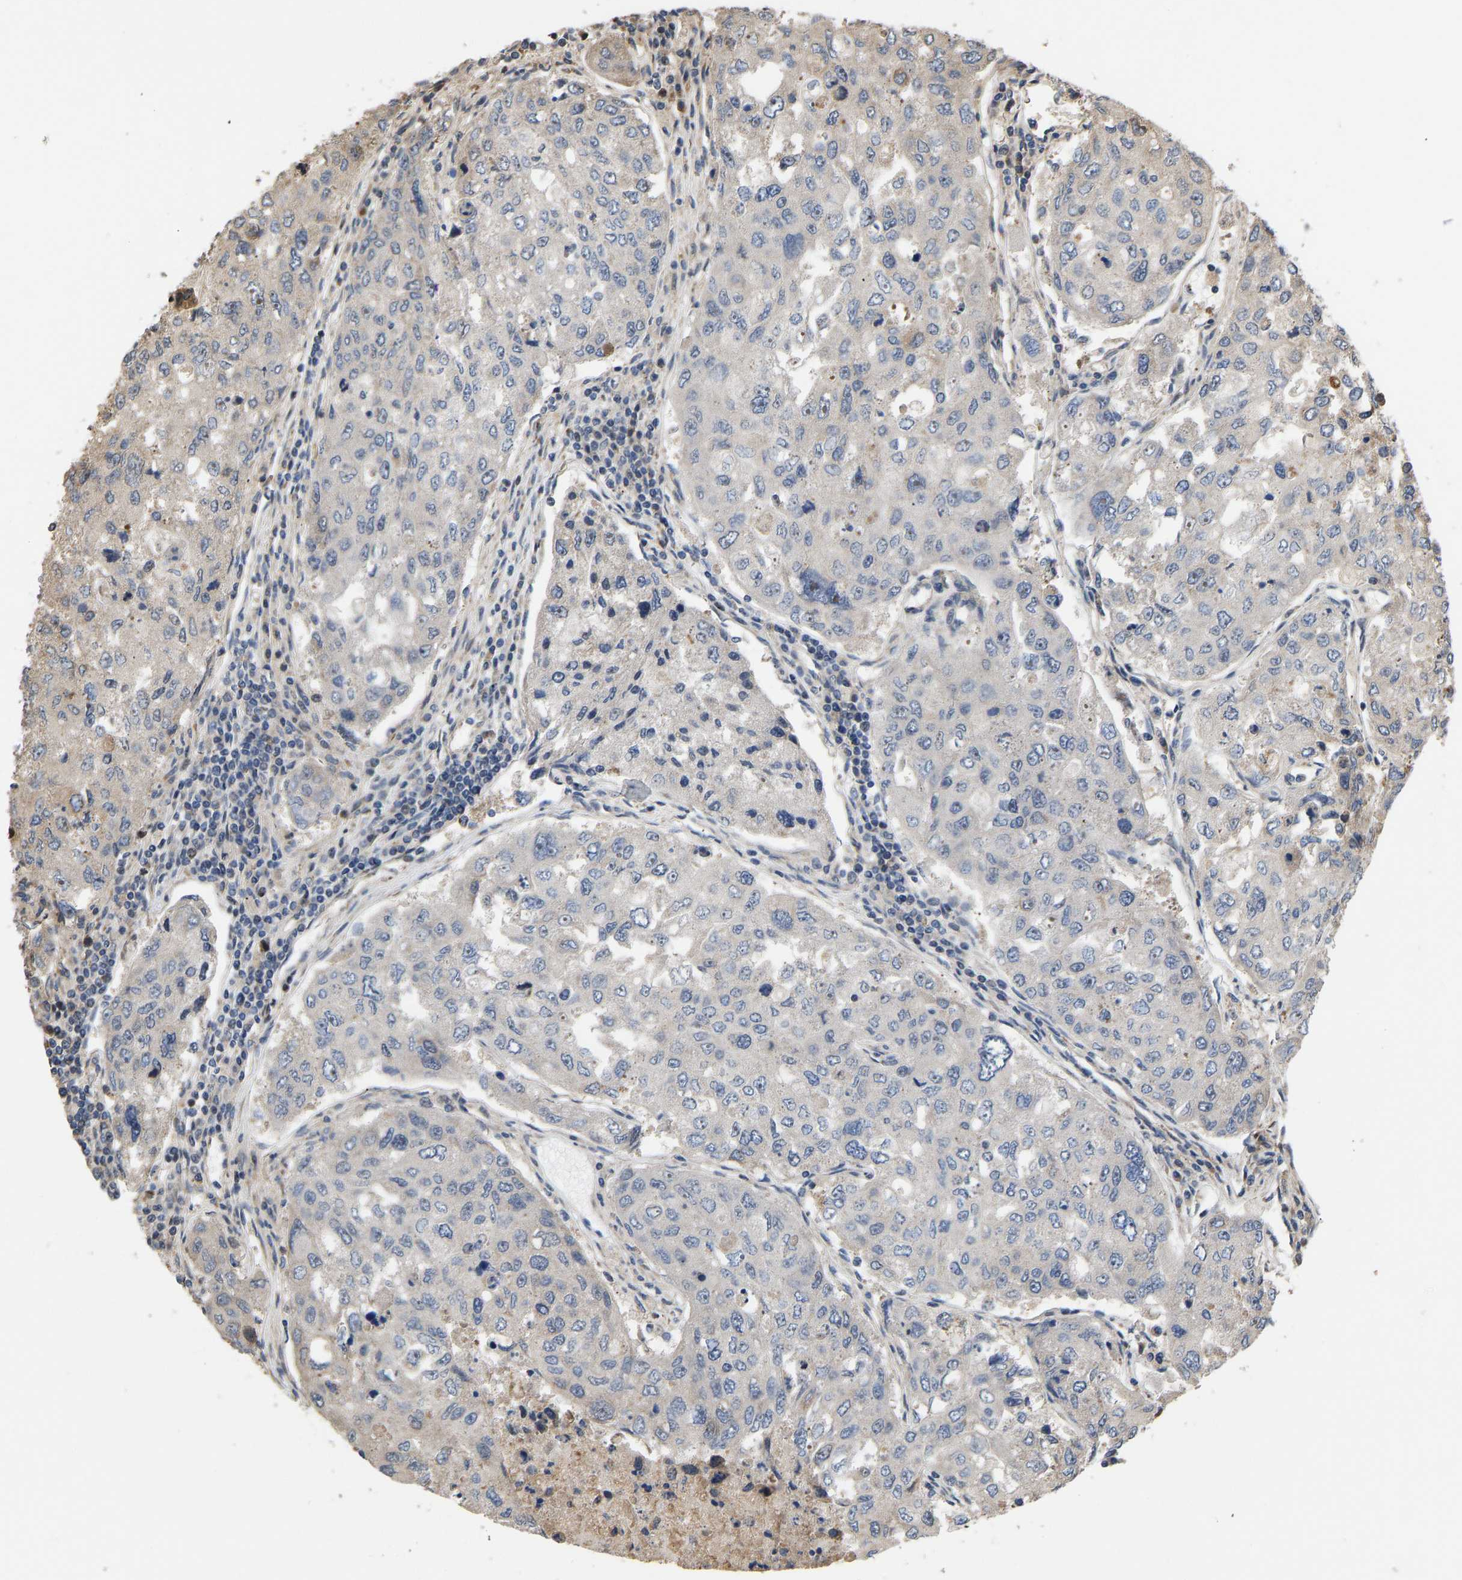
{"staining": {"intensity": "negative", "quantity": "none", "location": "none"}, "tissue": "urothelial cancer", "cell_type": "Tumor cells", "image_type": "cancer", "snomed": [{"axis": "morphology", "description": "Urothelial carcinoma, High grade"}, {"axis": "topography", "description": "Lymph node"}, {"axis": "topography", "description": "Urinary bladder"}], "caption": "Micrograph shows no protein positivity in tumor cells of urothelial cancer tissue. Brightfield microscopy of immunohistochemistry (IHC) stained with DAB (brown) and hematoxylin (blue), captured at high magnification.", "gene": "YIPF4", "patient": {"sex": "male", "age": 51}}